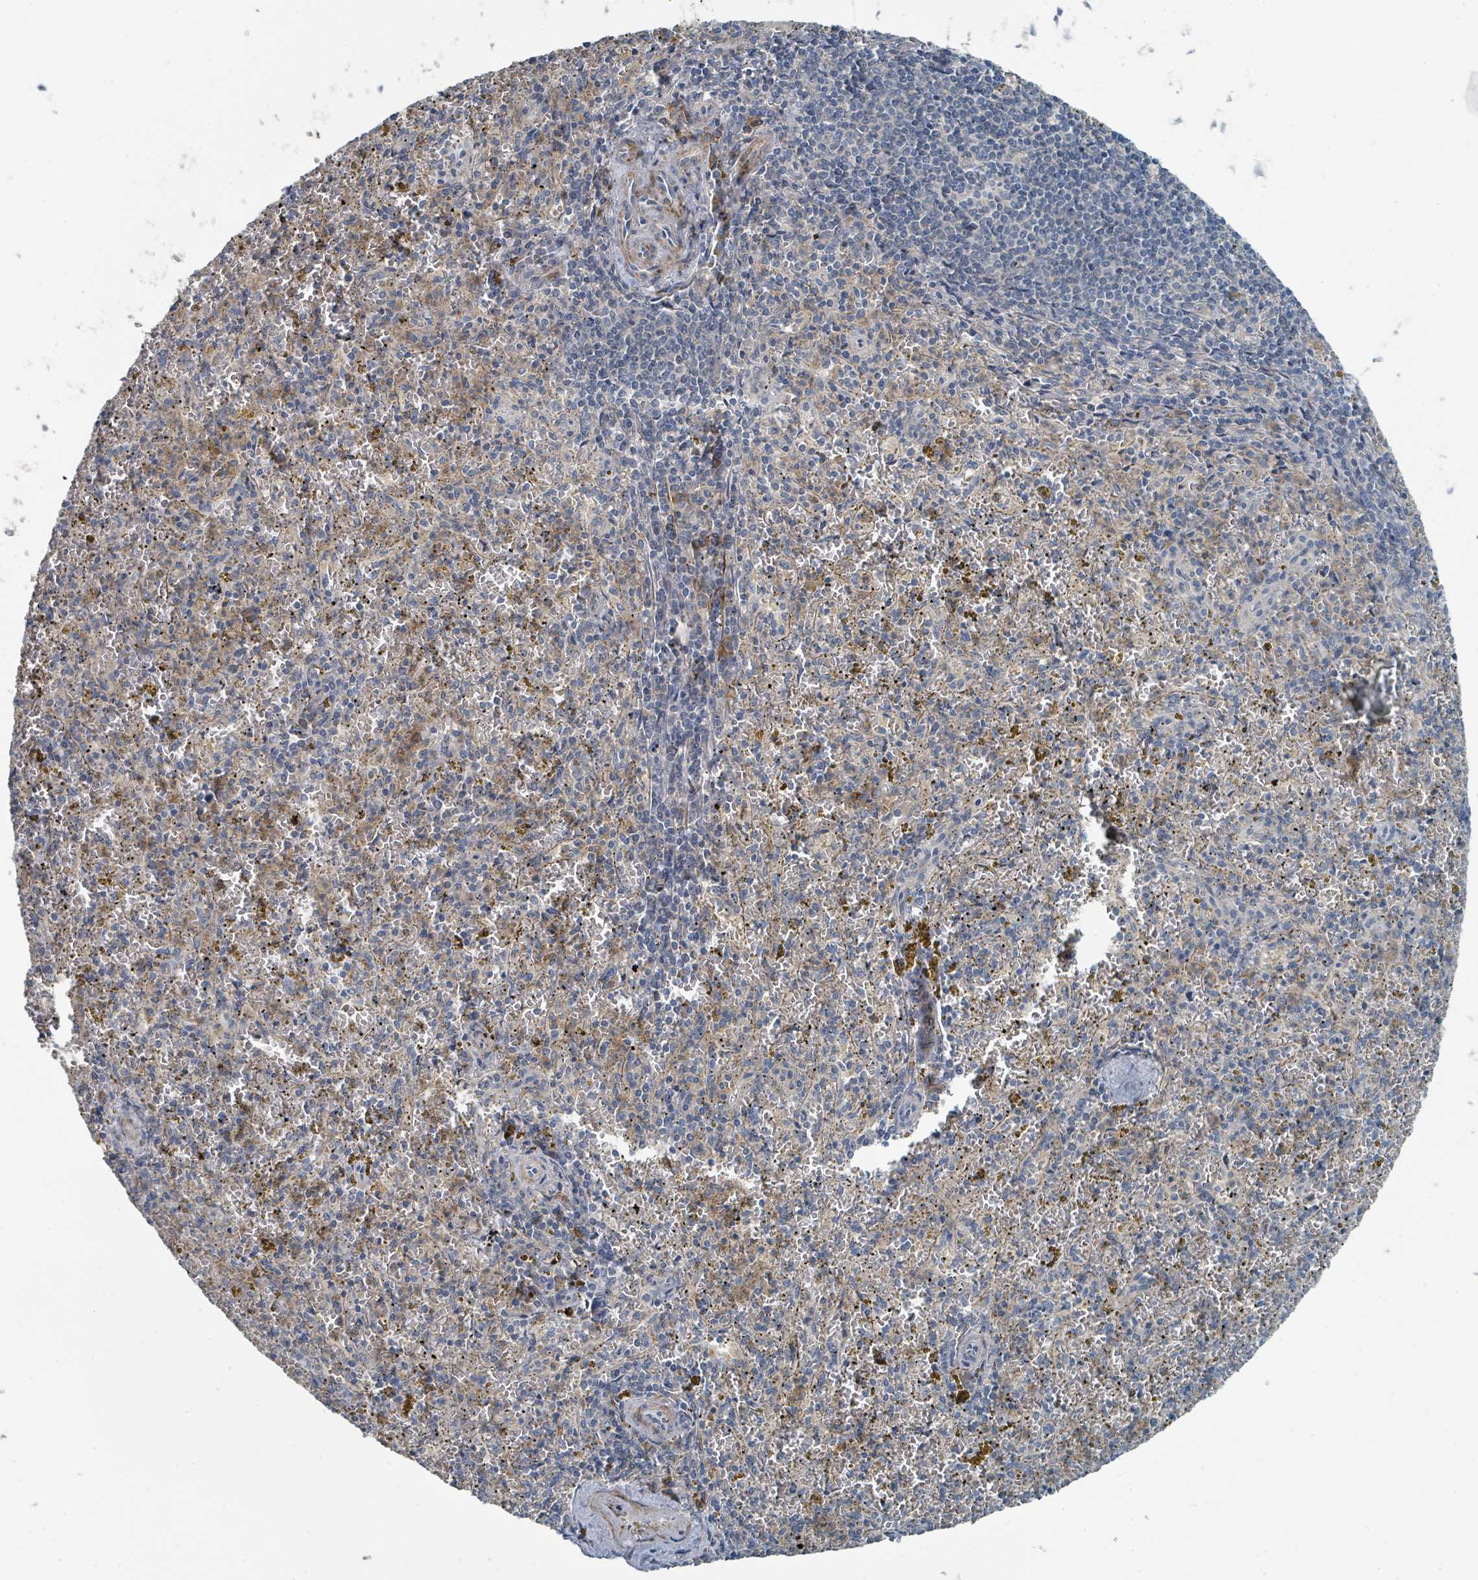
{"staining": {"intensity": "moderate", "quantity": "<25%", "location": "cytoplasmic/membranous"}, "tissue": "spleen", "cell_type": "Cells in red pulp", "image_type": "normal", "snomed": [{"axis": "morphology", "description": "Normal tissue, NOS"}, {"axis": "topography", "description": "Spleen"}], "caption": "DAB immunohistochemical staining of normal spleen exhibits moderate cytoplasmic/membranous protein staining in approximately <25% of cells in red pulp.", "gene": "SLC44A5", "patient": {"sex": "male", "age": 57}}